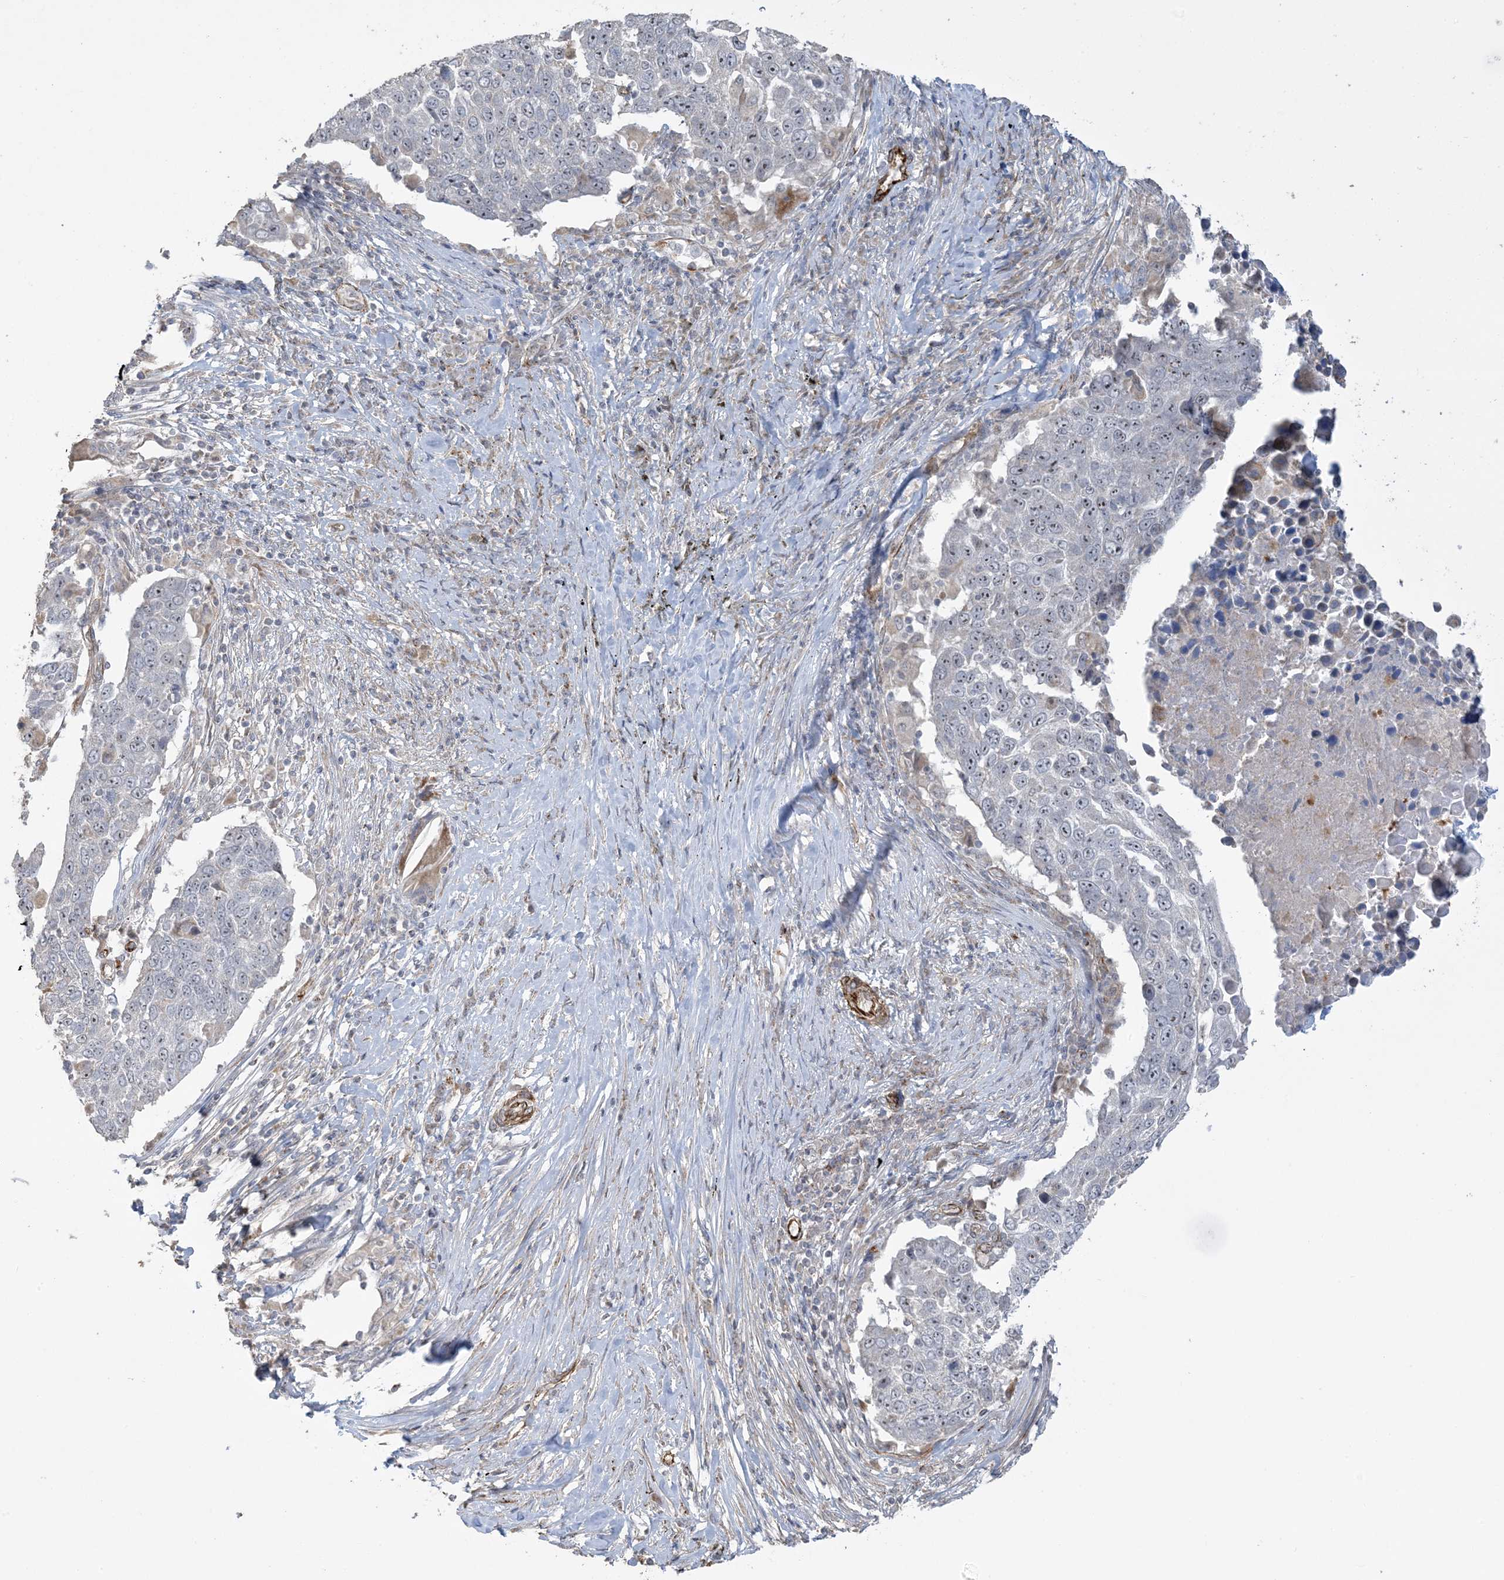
{"staining": {"intensity": "negative", "quantity": "none", "location": "none"}, "tissue": "lung cancer", "cell_type": "Tumor cells", "image_type": "cancer", "snomed": [{"axis": "morphology", "description": "Squamous cell carcinoma, NOS"}, {"axis": "topography", "description": "Lung"}], "caption": "High magnification brightfield microscopy of lung cancer (squamous cell carcinoma) stained with DAB (3,3'-diaminobenzidine) (brown) and counterstained with hematoxylin (blue): tumor cells show no significant expression.", "gene": "AGA", "patient": {"sex": "male", "age": 66}}